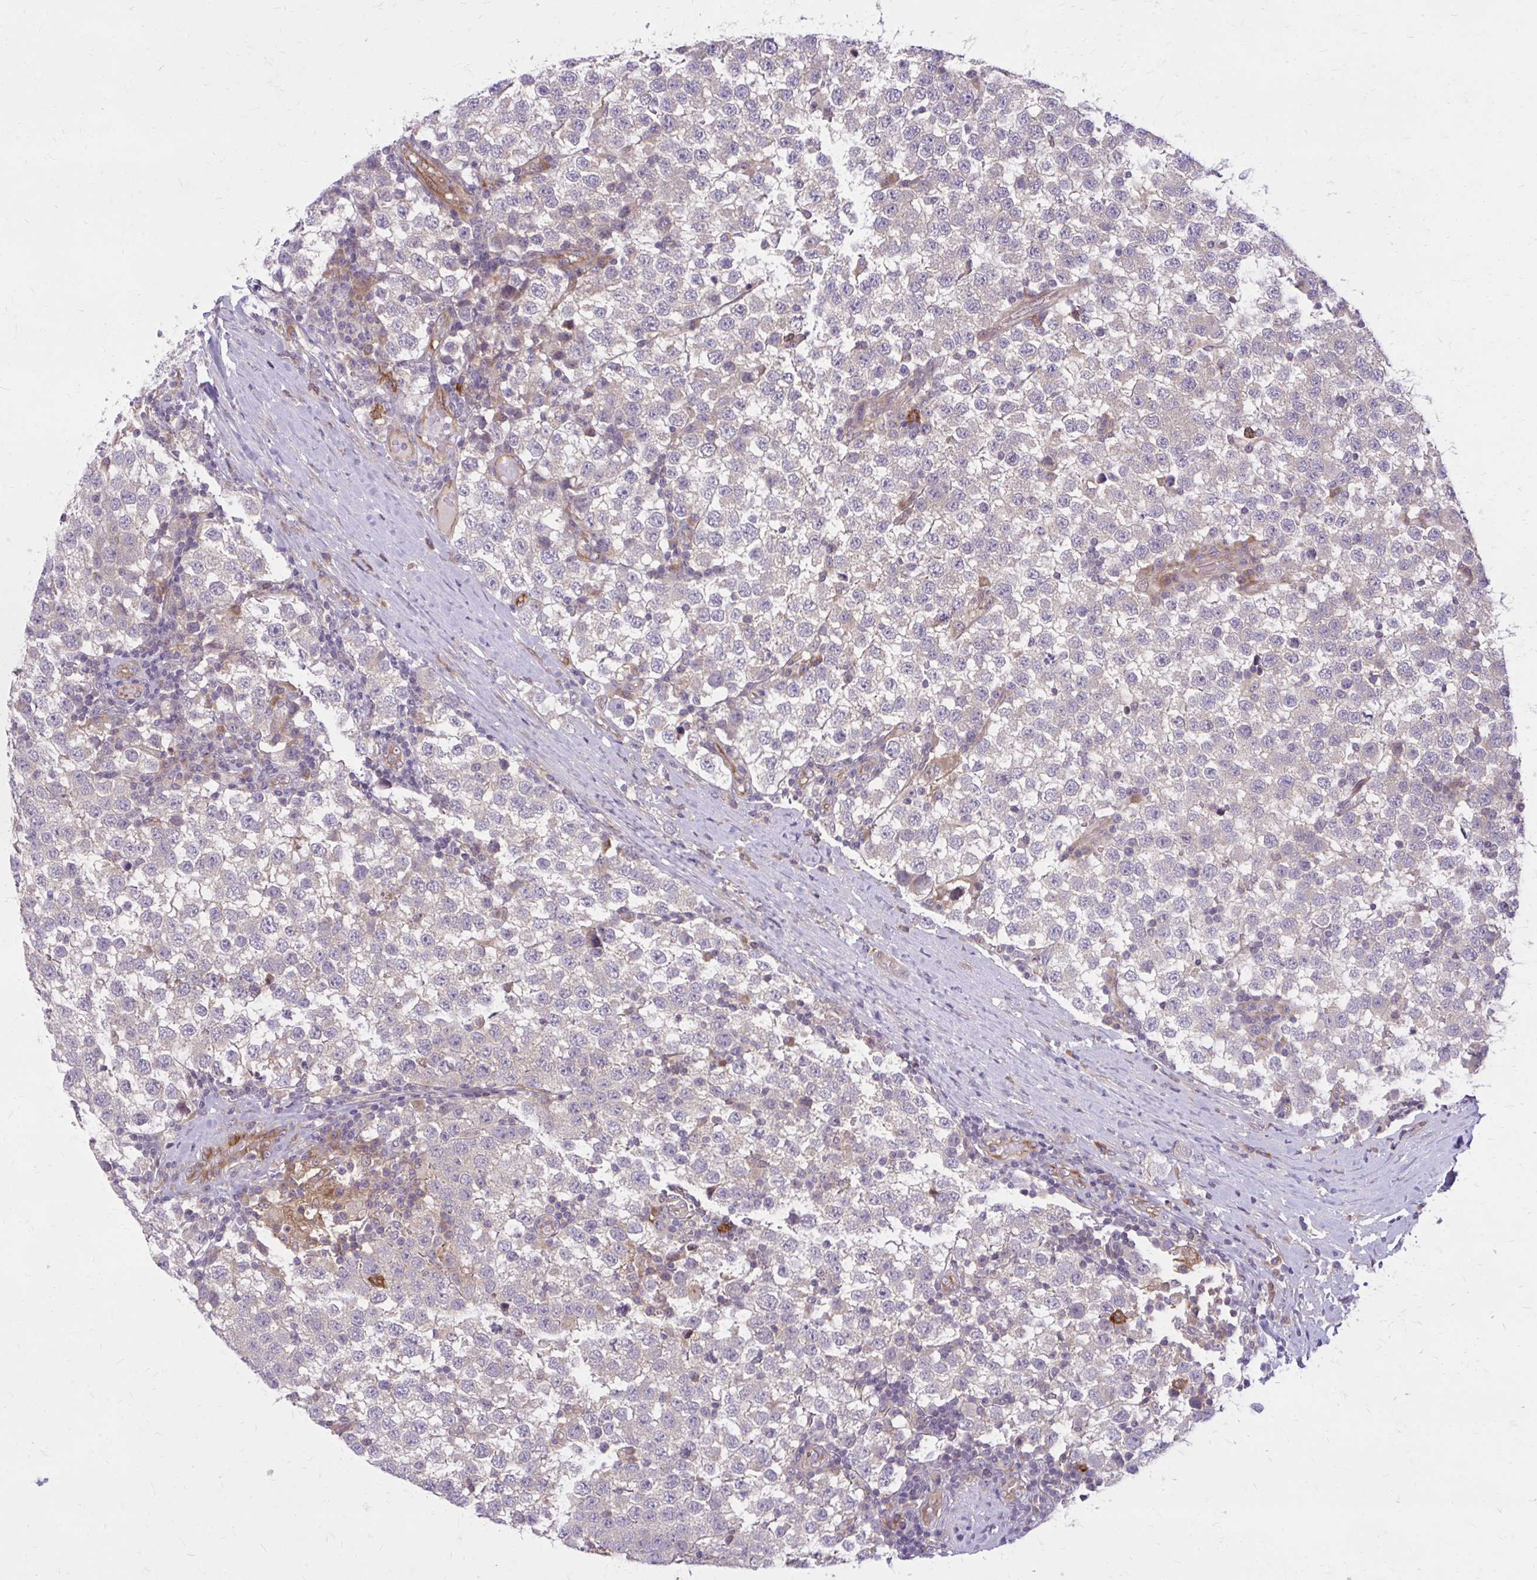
{"staining": {"intensity": "negative", "quantity": "none", "location": "none"}, "tissue": "testis cancer", "cell_type": "Tumor cells", "image_type": "cancer", "snomed": [{"axis": "morphology", "description": "Seminoma, NOS"}, {"axis": "topography", "description": "Testis"}], "caption": "Testis cancer (seminoma) was stained to show a protein in brown. There is no significant positivity in tumor cells.", "gene": "OXNAD1", "patient": {"sex": "male", "age": 34}}